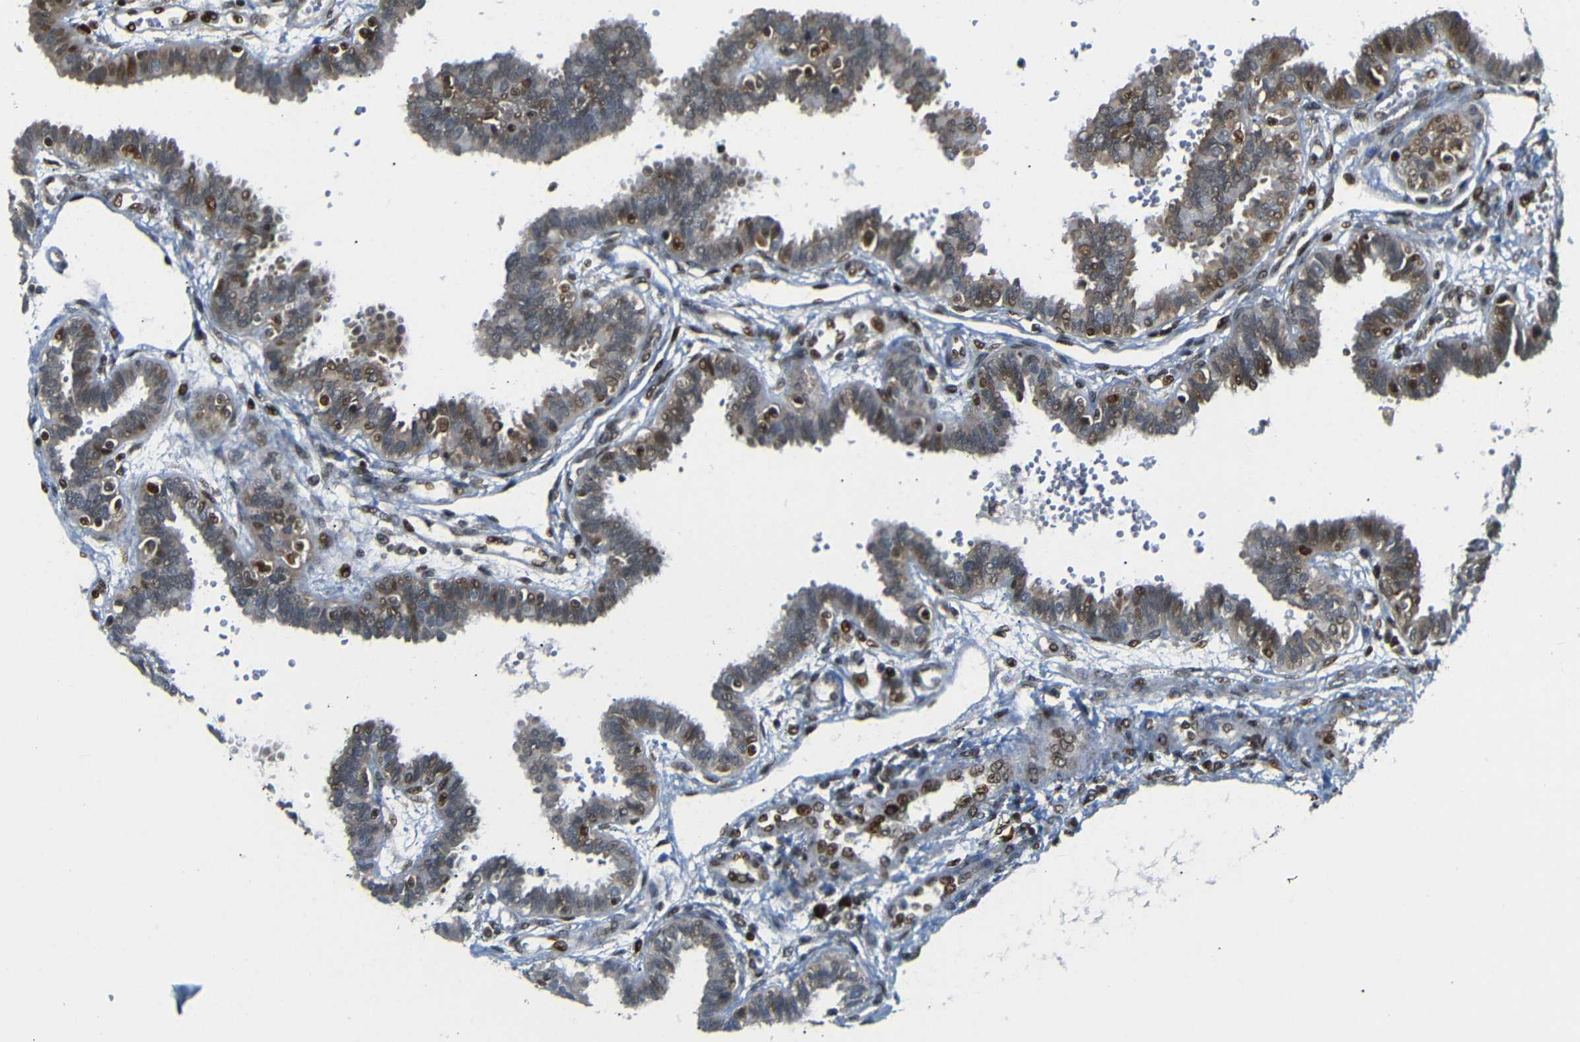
{"staining": {"intensity": "moderate", "quantity": "25%-75%", "location": "cytoplasmic/membranous"}, "tissue": "fallopian tube", "cell_type": "Glandular cells", "image_type": "normal", "snomed": [{"axis": "morphology", "description": "Normal tissue, NOS"}, {"axis": "topography", "description": "Fallopian tube"}], "caption": "Fallopian tube was stained to show a protein in brown. There is medium levels of moderate cytoplasmic/membranous staining in approximately 25%-75% of glandular cells. (DAB IHC, brown staining for protein, blue staining for nuclei).", "gene": "SPCS2", "patient": {"sex": "female", "age": 32}}